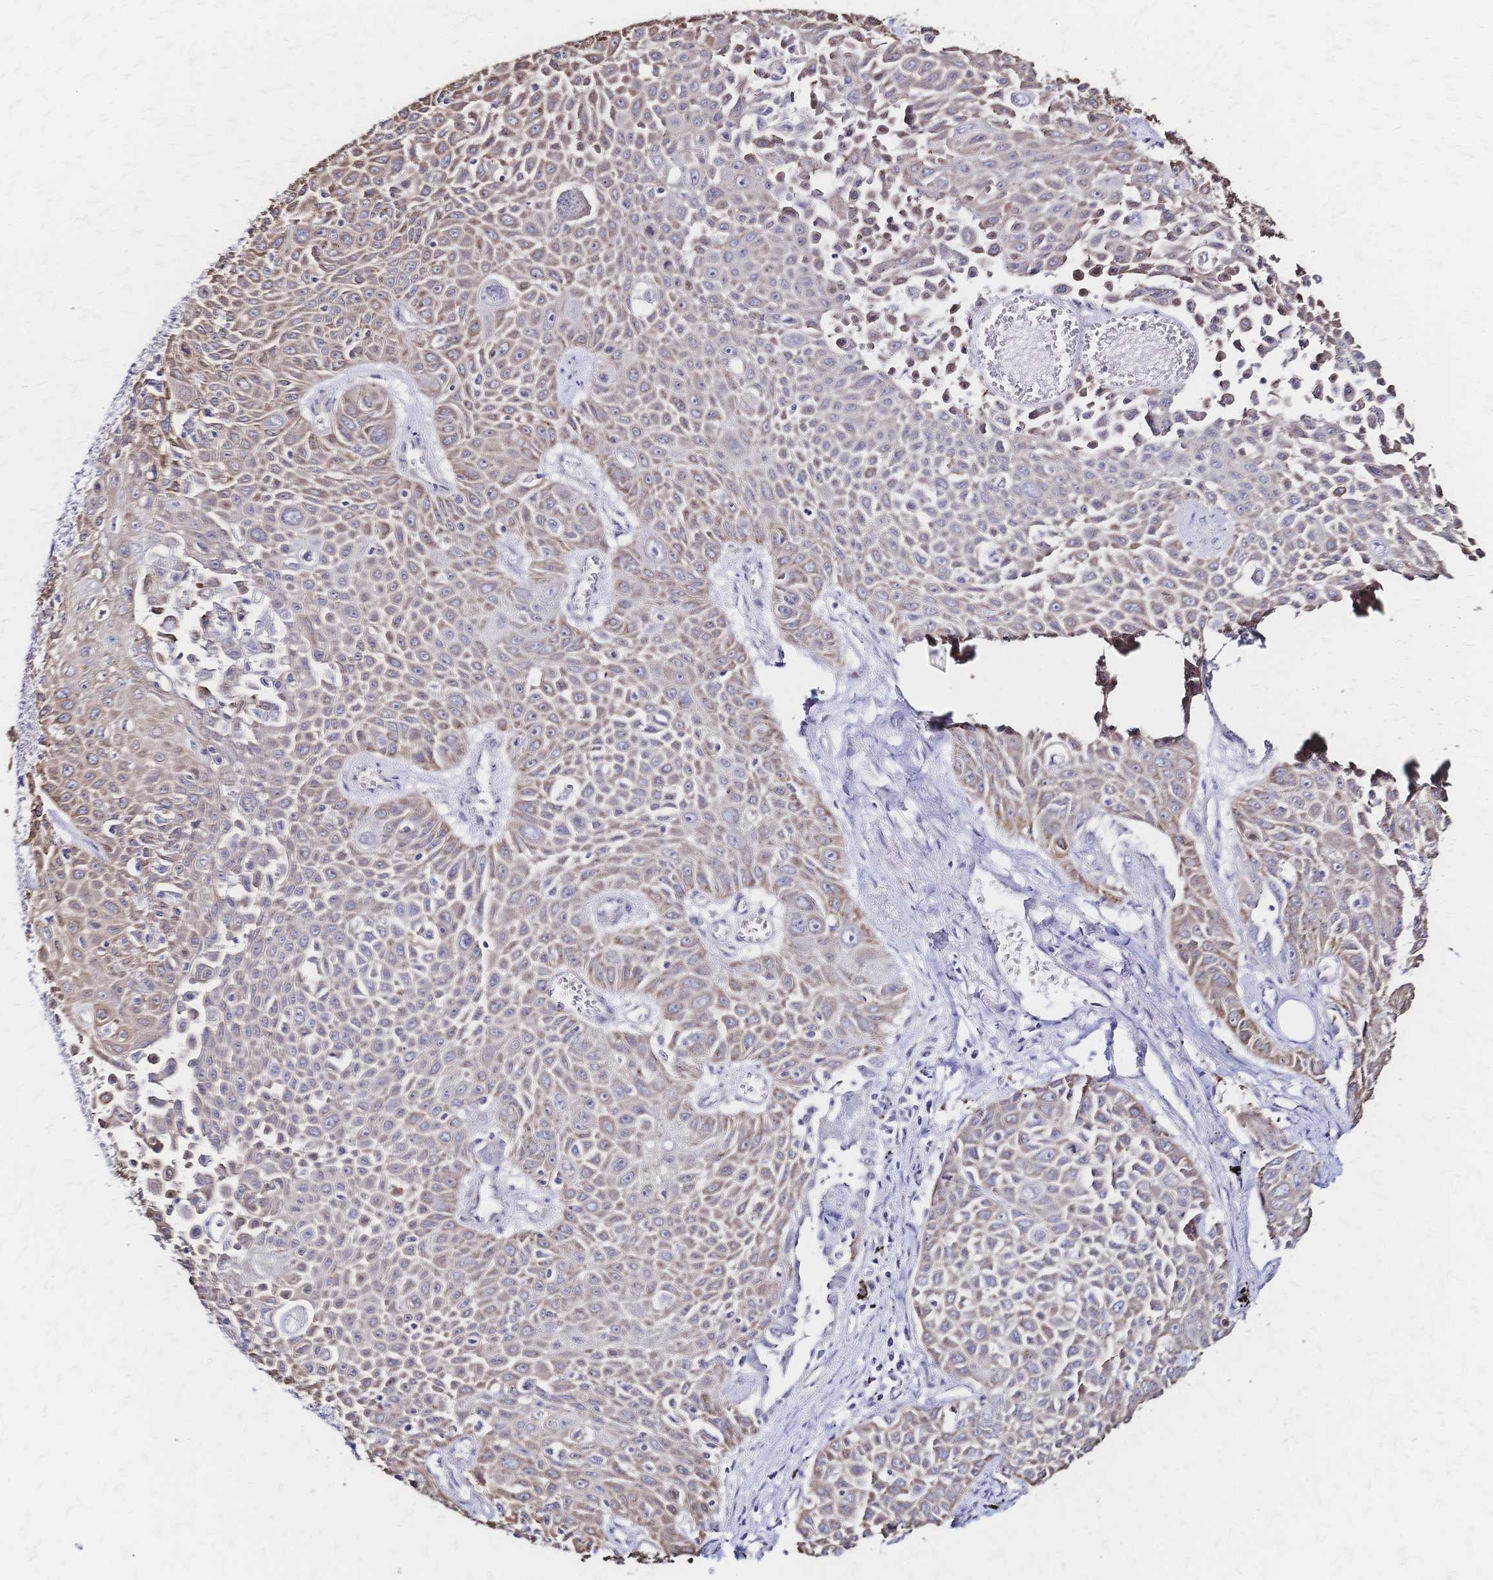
{"staining": {"intensity": "weak", "quantity": ">75%", "location": "cytoplasmic/membranous"}, "tissue": "lung cancer", "cell_type": "Tumor cells", "image_type": "cancer", "snomed": [{"axis": "morphology", "description": "Squamous cell carcinoma, NOS"}, {"axis": "morphology", "description": "Squamous cell carcinoma, metastatic, NOS"}, {"axis": "topography", "description": "Lymph node"}, {"axis": "topography", "description": "Lung"}], "caption": "The immunohistochemical stain labels weak cytoplasmic/membranous staining in tumor cells of metastatic squamous cell carcinoma (lung) tissue.", "gene": "SLC5A1", "patient": {"sex": "female", "age": 62}}